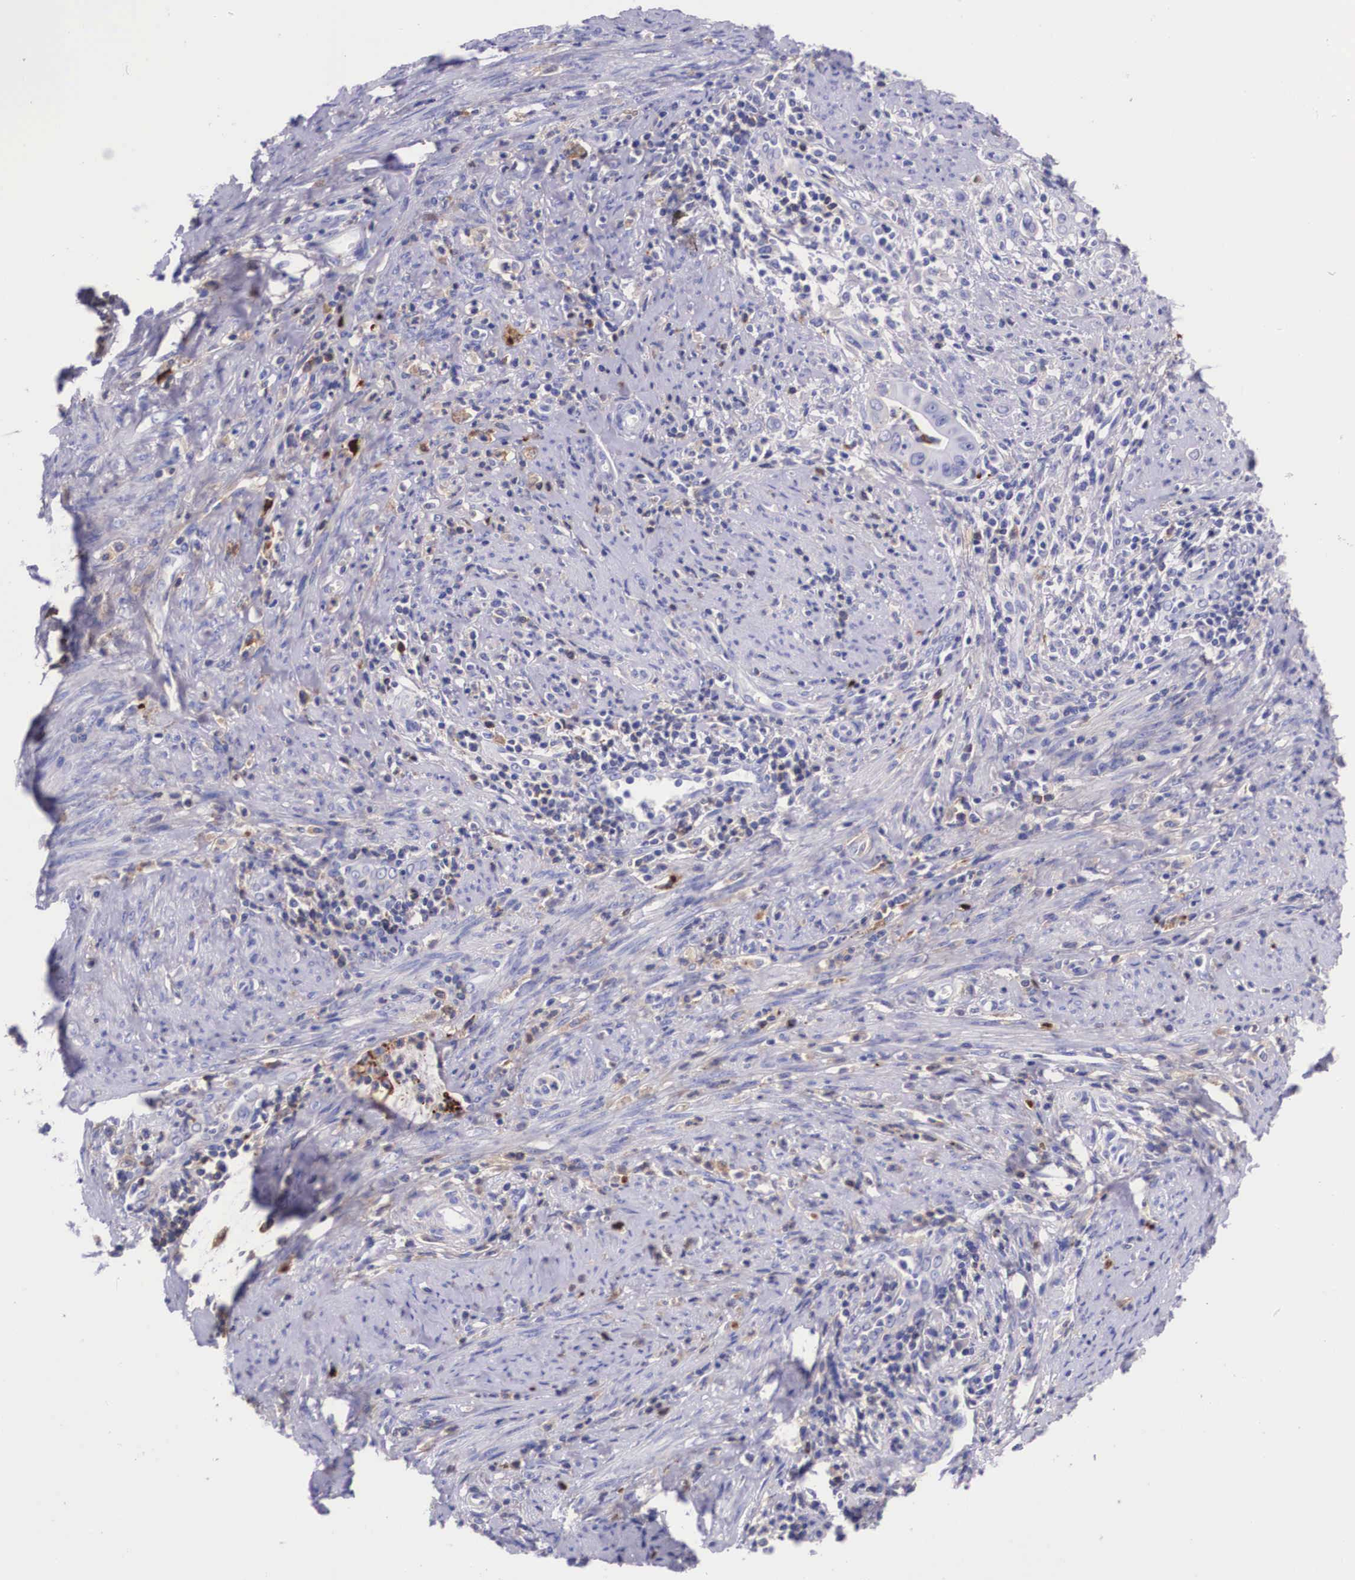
{"staining": {"intensity": "negative", "quantity": "none", "location": "none"}, "tissue": "cervical cancer", "cell_type": "Tumor cells", "image_type": "cancer", "snomed": [{"axis": "morphology", "description": "Normal tissue, NOS"}, {"axis": "morphology", "description": "Adenocarcinoma, NOS"}, {"axis": "topography", "description": "Cervix"}], "caption": "This photomicrograph is of cervical cancer (adenocarcinoma) stained with IHC to label a protein in brown with the nuclei are counter-stained blue. There is no staining in tumor cells.", "gene": "PLG", "patient": {"sex": "female", "age": 34}}